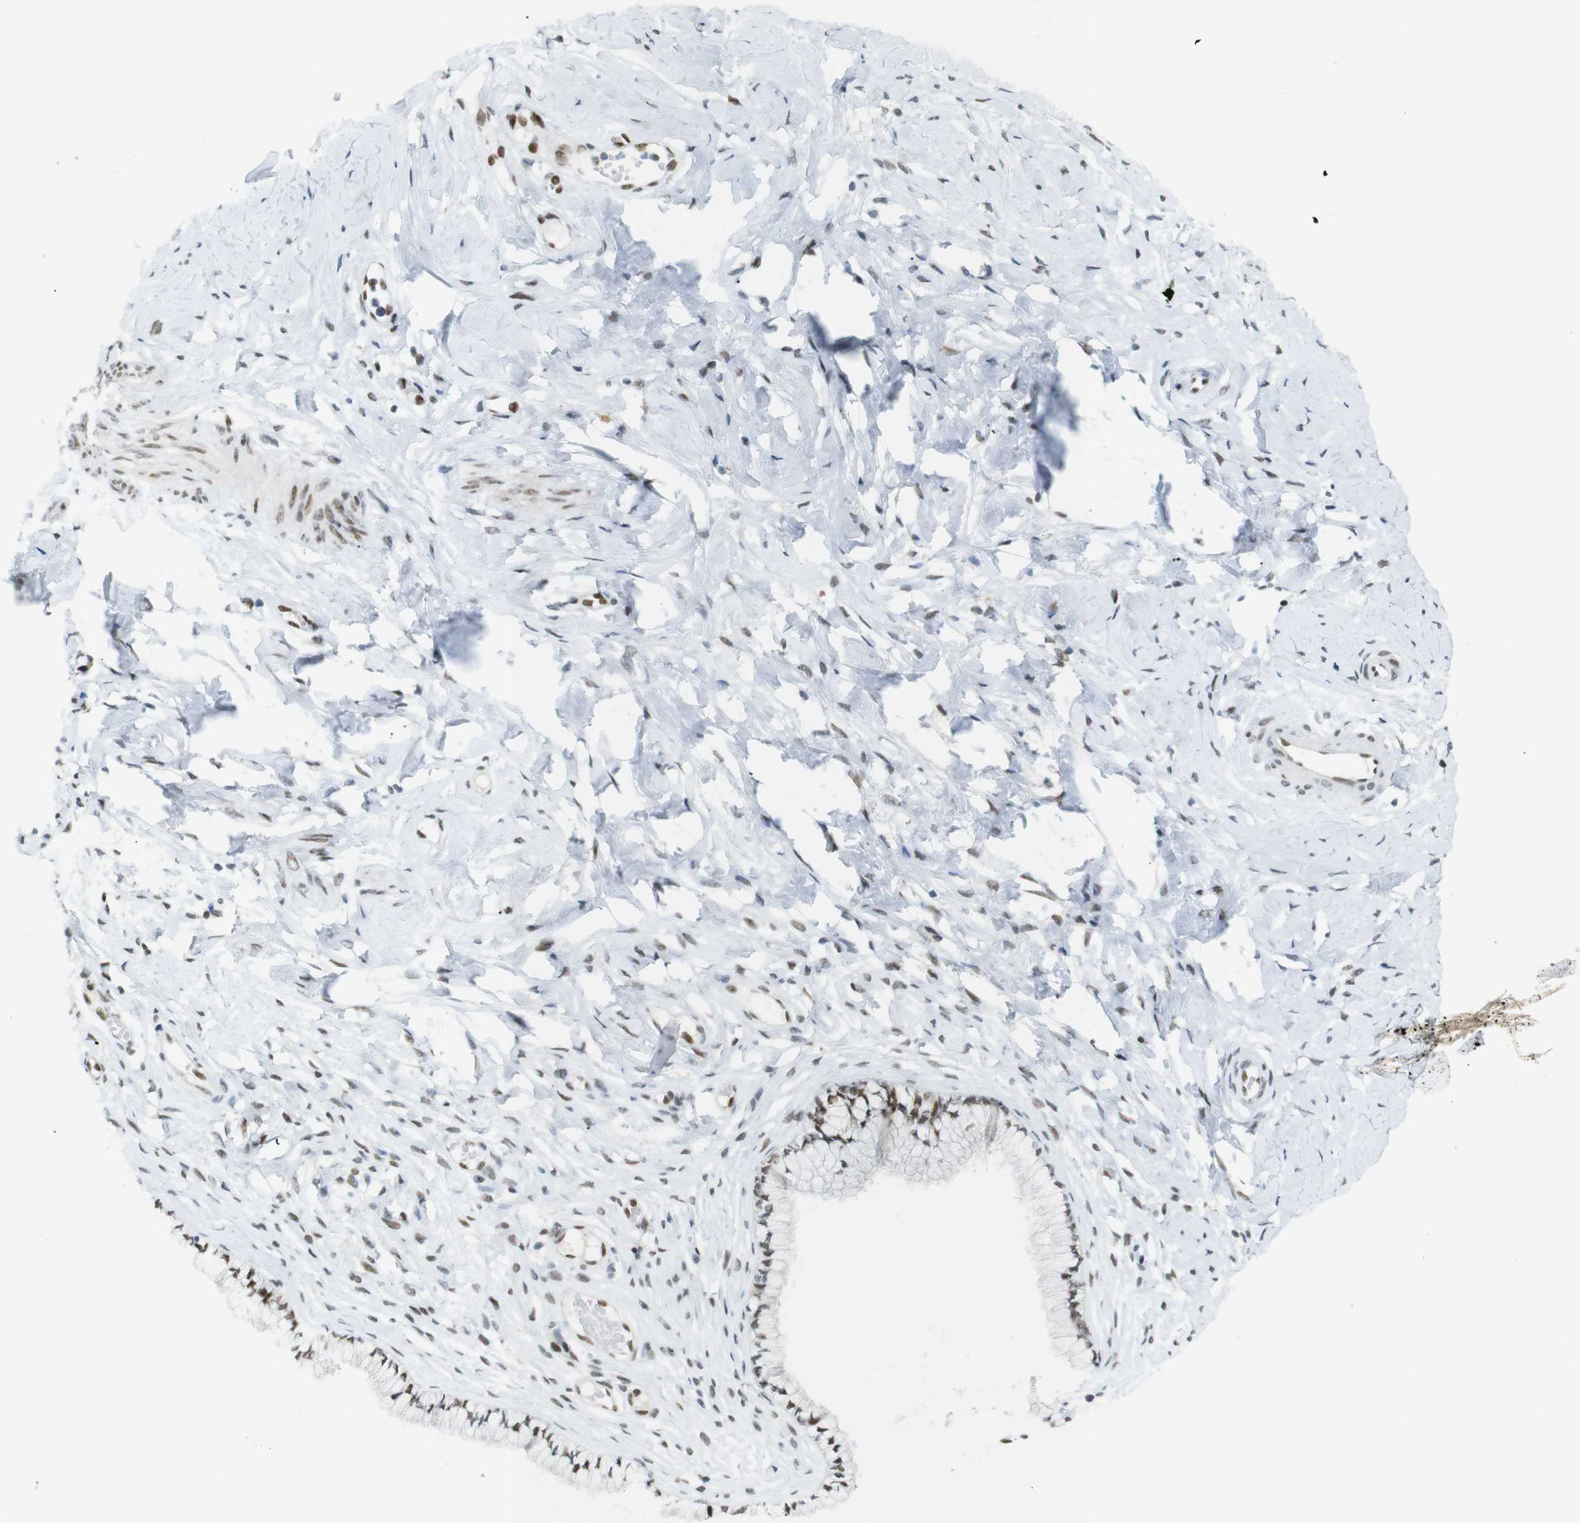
{"staining": {"intensity": "moderate", "quantity": ">75%", "location": "nuclear"}, "tissue": "cervix", "cell_type": "Glandular cells", "image_type": "normal", "snomed": [{"axis": "morphology", "description": "Normal tissue, NOS"}, {"axis": "topography", "description": "Cervix"}], "caption": "Cervix stained for a protein exhibits moderate nuclear positivity in glandular cells. Immunohistochemistry (ihc) stains the protein in brown and the nuclei are stained blue.", "gene": "RIOX2", "patient": {"sex": "female", "age": 65}}